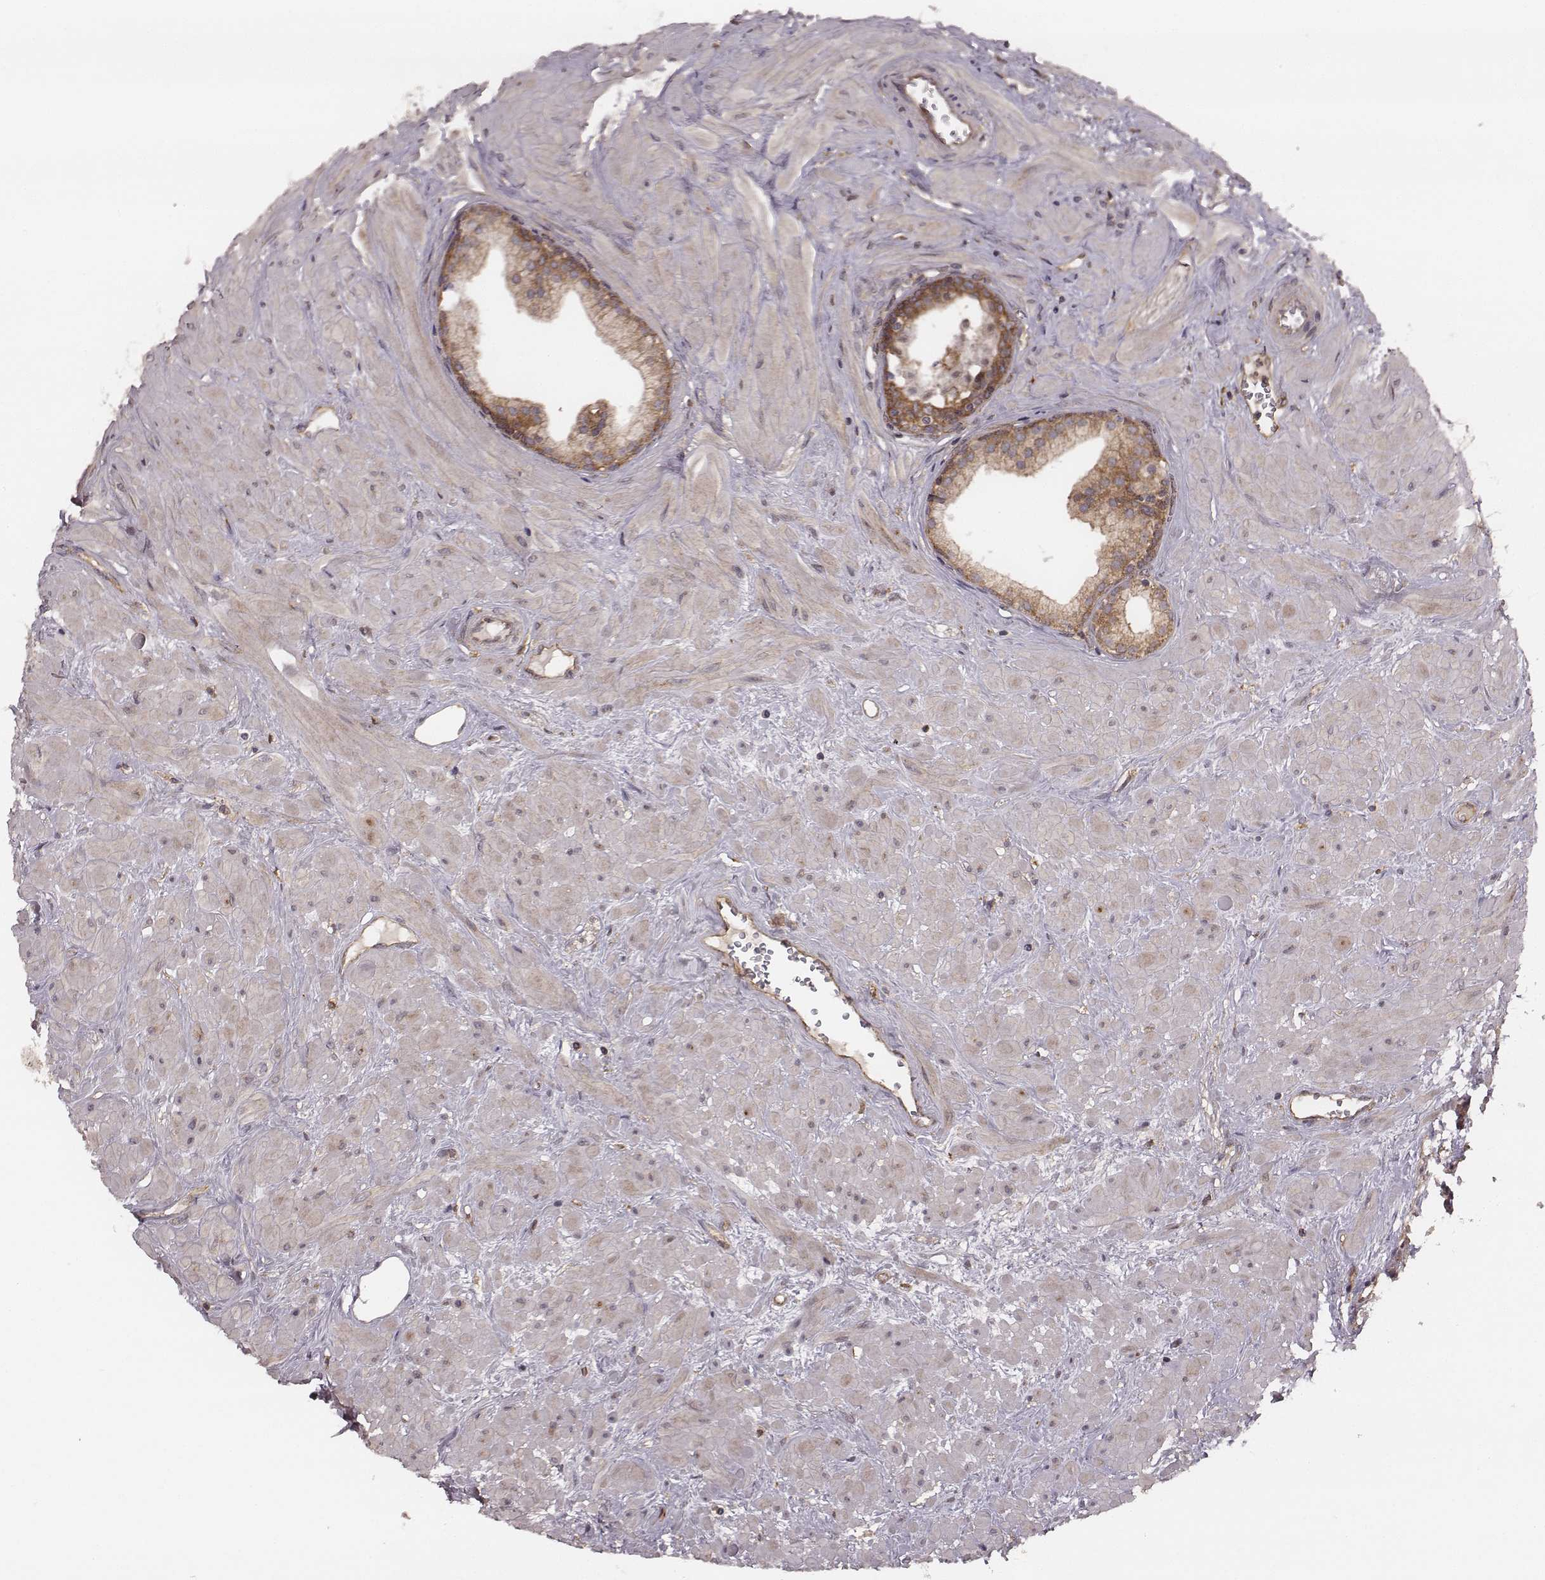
{"staining": {"intensity": "moderate", "quantity": ">75%", "location": "cytoplasmic/membranous"}, "tissue": "prostate", "cell_type": "Glandular cells", "image_type": "normal", "snomed": [{"axis": "morphology", "description": "Normal tissue, NOS"}, {"axis": "topography", "description": "Prostate"}], "caption": "DAB immunohistochemical staining of unremarkable human prostate displays moderate cytoplasmic/membranous protein positivity in approximately >75% of glandular cells.", "gene": "VPS26A", "patient": {"sex": "male", "age": 48}}